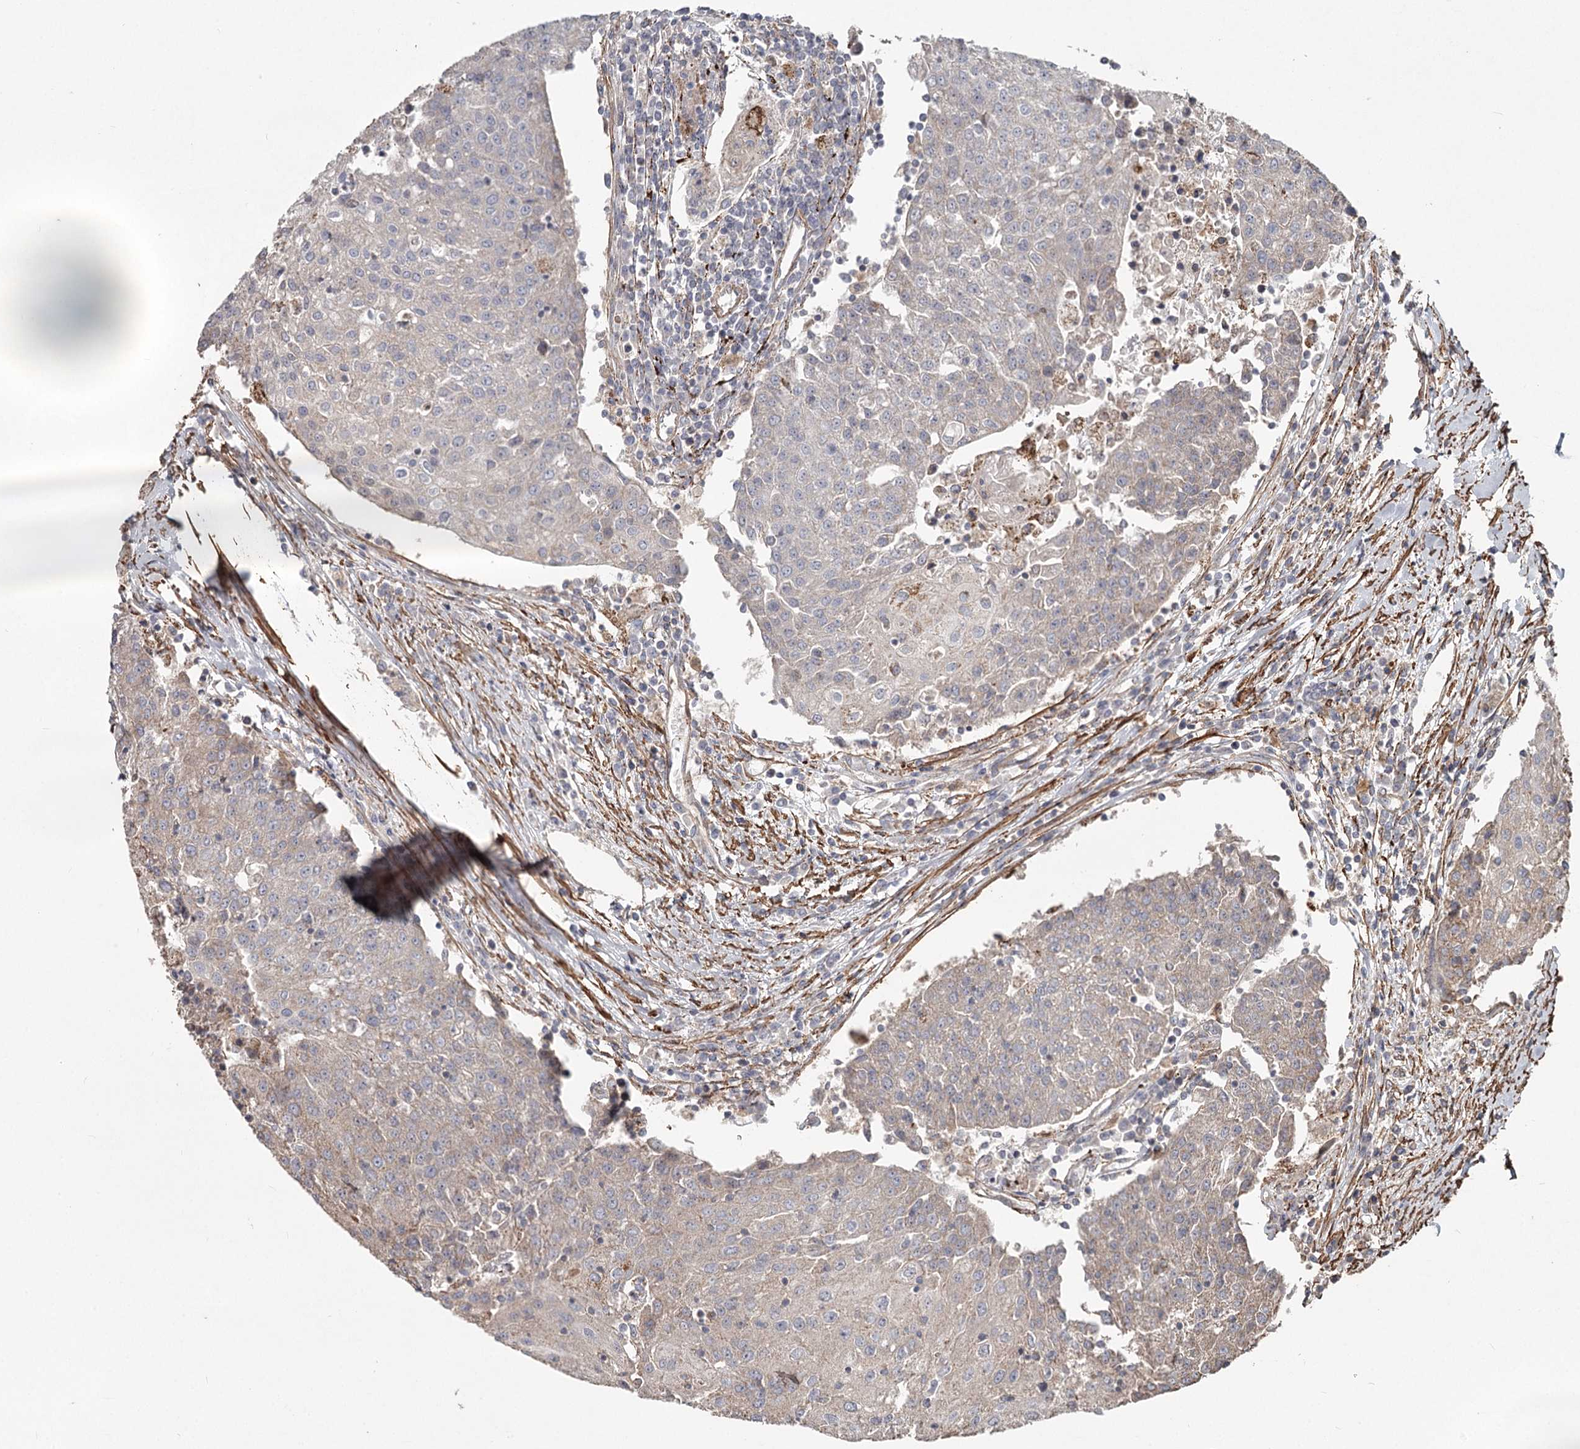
{"staining": {"intensity": "negative", "quantity": "none", "location": "none"}, "tissue": "urothelial cancer", "cell_type": "Tumor cells", "image_type": "cancer", "snomed": [{"axis": "morphology", "description": "Urothelial carcinoma, High grade"}, {"axis": "topography", "description": "Urinary bladder"}], "caption": "Tumor cells show no significant protein expression in urothelial carcinoma (high-grade).", "gene": "DHRS9", "patient": {"sex": "female", "age": 85}}